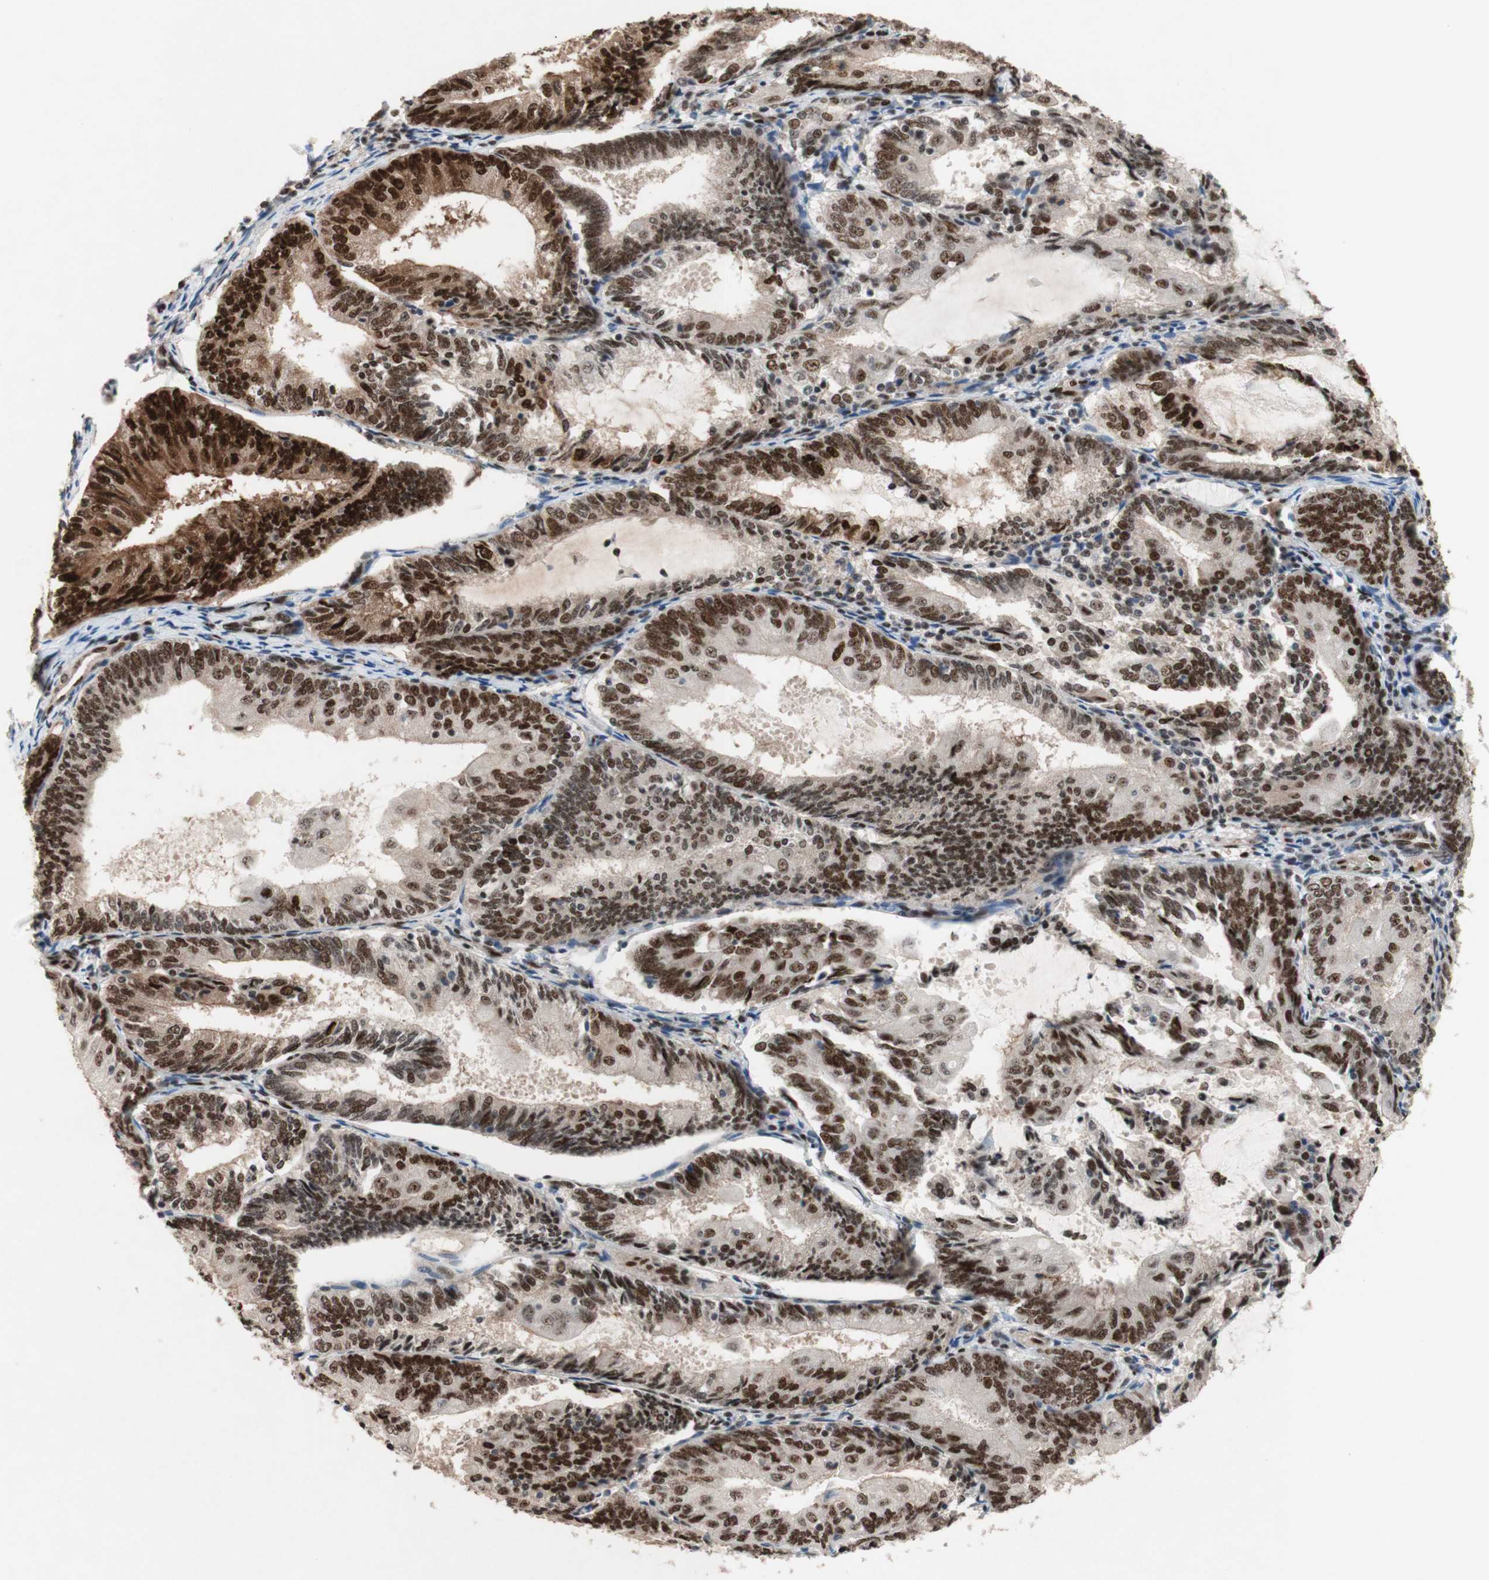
{"staining": {"intensity": "strong", "quantity": ">75%", "location": "nuclear"}, "tissue": "endometrial cancer", "cell_type": "Tumor cells", "image_type": "cancer", "snomed": [{"axis": "morphology", "description": "Adenocarcinoma, NOS"}, {"axis": "topography", "description": "Endometrium"}], "caption": "The immunohistochemical stain shows strong nuclear expression in tumor cells of endometrial cancer tissue. (Brightfield microscopy of DAB IHC at high magnification).", "gene": "TLE1", "patient": {"sex": "female", "age": 81}}